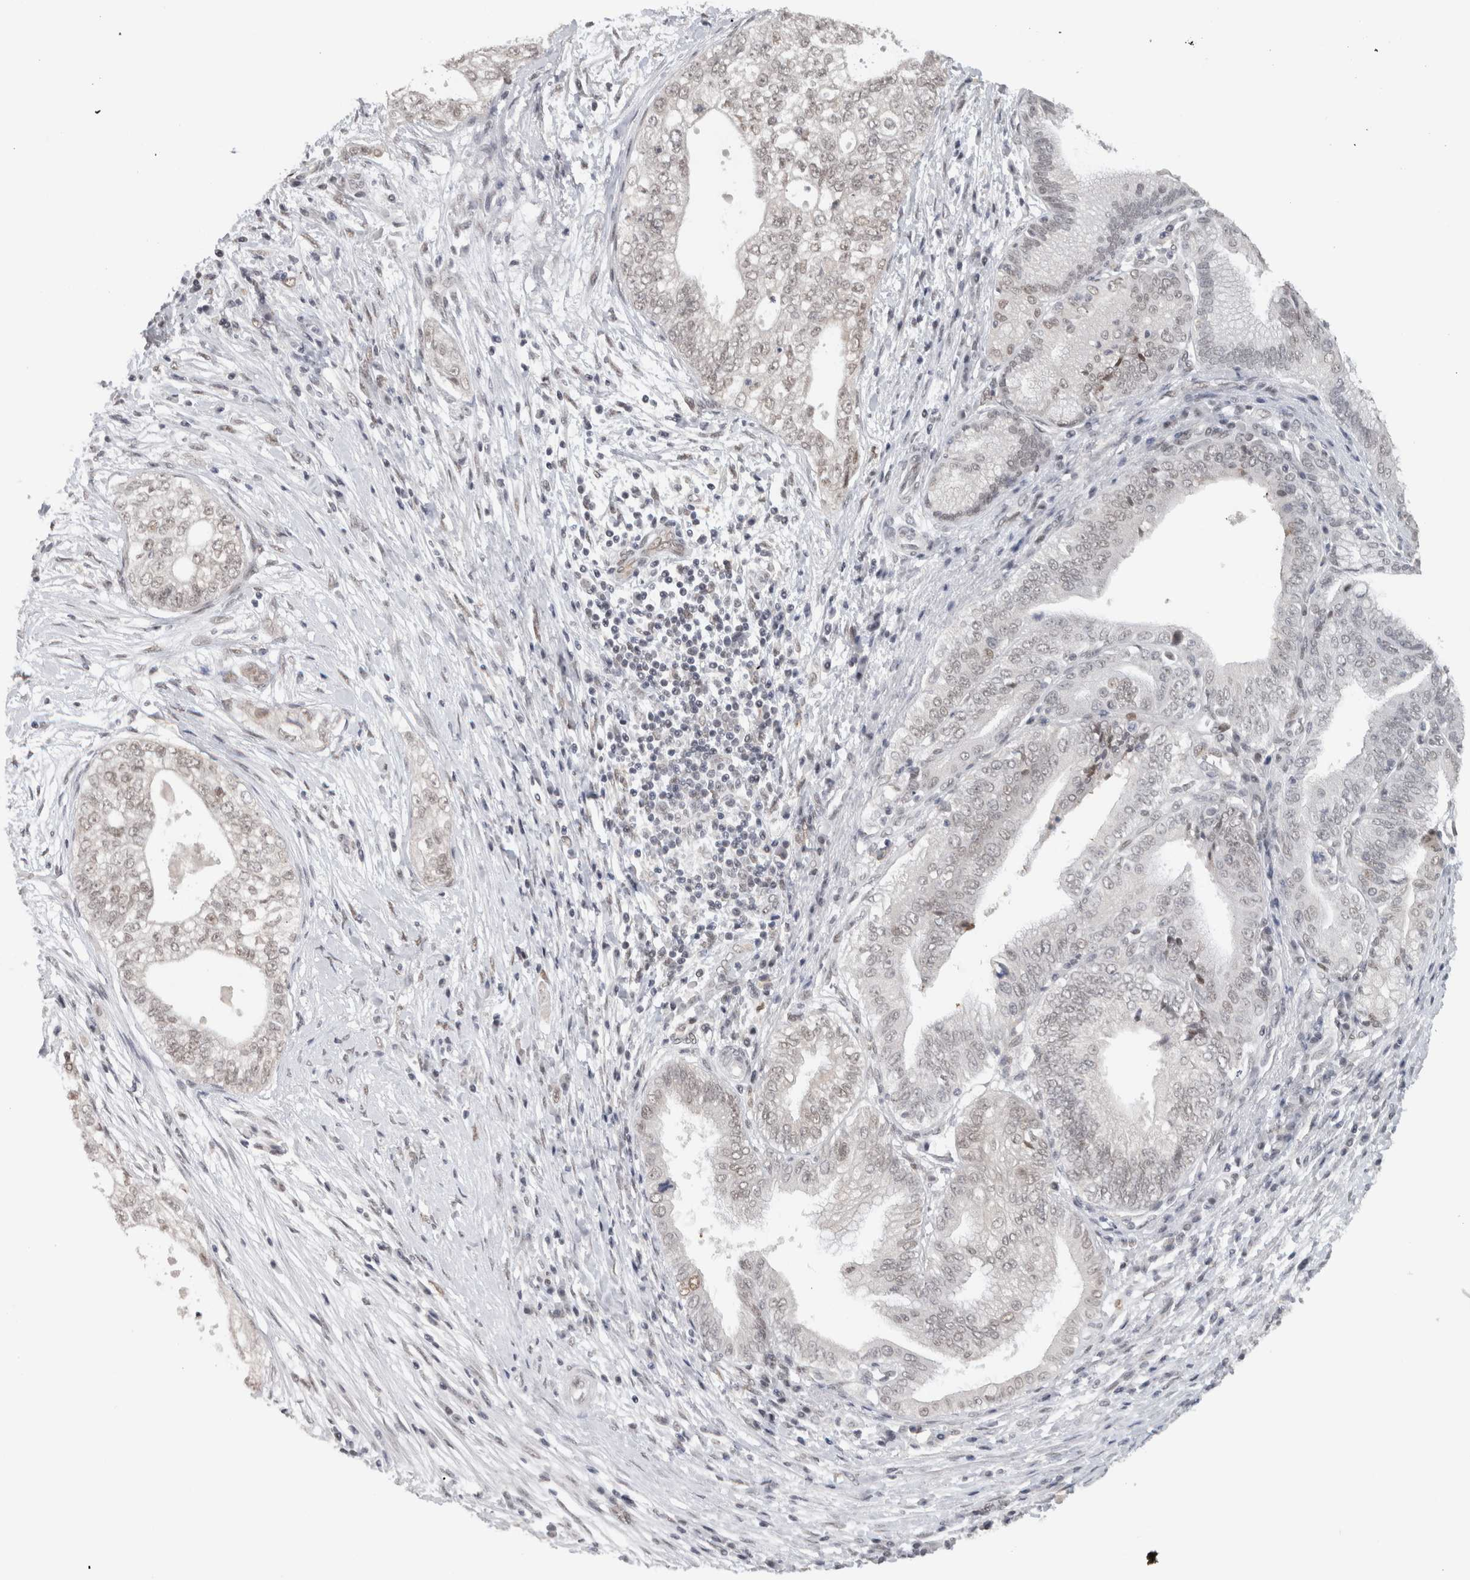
{"staining": {"intensity": "weak", "quantity": "25%-75%", "location": "nuclear"}, "tissue": "pancreatic cancer", "cell_type": "Tumor cells", "image_type": "cancer", "snomed": [{"axis": "morphology", "description": "Adenocarcinoma, NOS"}, {"axis": "topography", "description": "Pancreas"}], "caption": "The photomicrograph reveals immunohistochemical staining of pancreatic adenocarcinoma. There is weak nuclear staining is seen in about 25%-75% of tumor cells. (DAB (3,3'-diaminobenzidine) IHC, brown staining for protein, blue staining for nuclei).", "gene": "PRXL2A", "patient": {"sex": "male", "age": 72}}